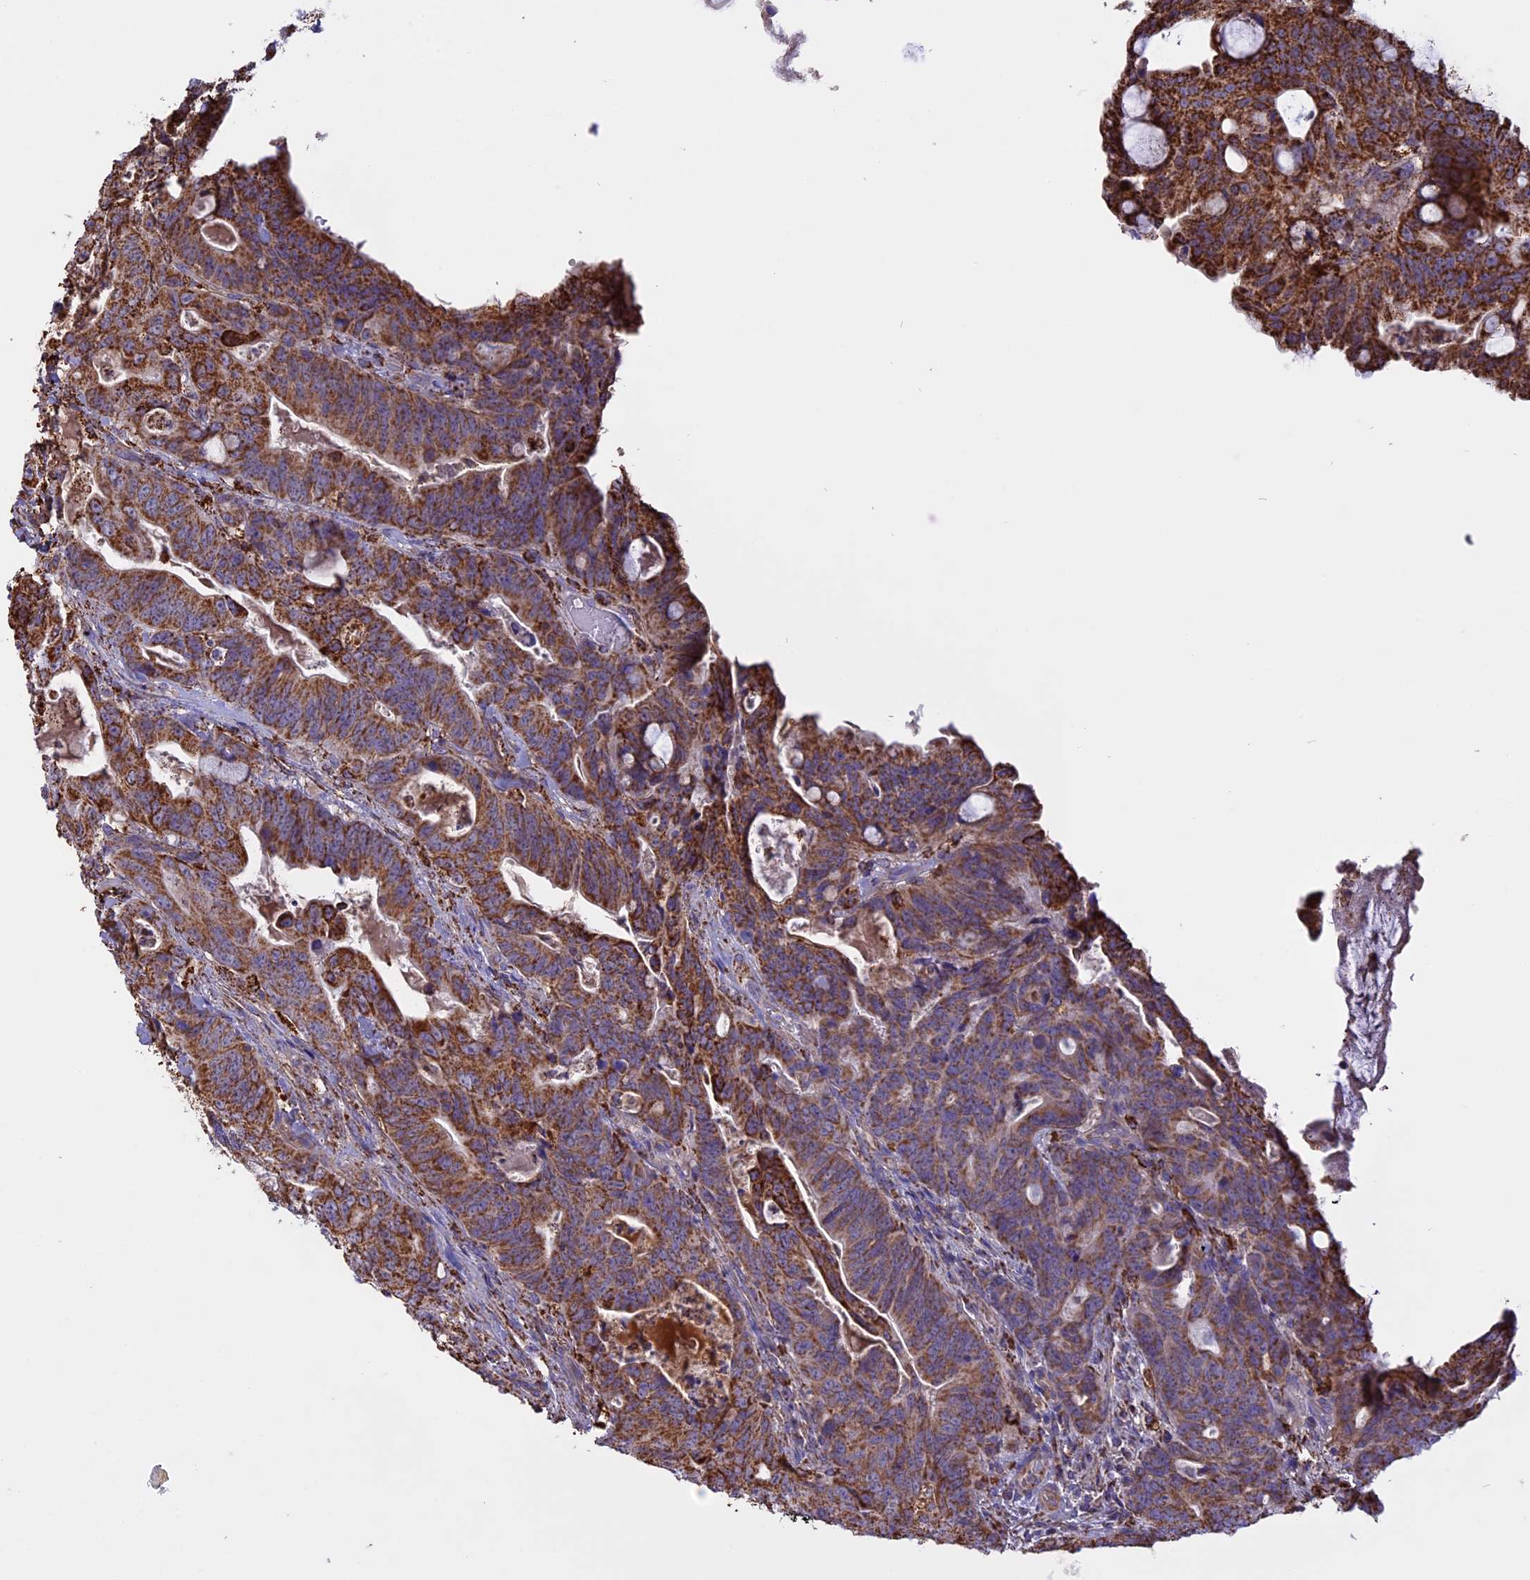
{"staining": {"intensity": "moderate", "quantity": ">75%", "location": "cytoplasmic/membranous"}, "tissue": "colorectal cancer", "cell_type": "Tumor cells", "image_type": "cancer", "snomed": [{"axis": "morphology", "description": "Adenocarcinoma, NOS"}, {"axis": "topography", "description": "Colon"}], "caption": "Brown immunohistochemical staining in human colorectal adenocarcinoma reveals moderate cytoplasmic/membranous staining in about >75% of tumor cells.", "gene": "KCNG1", "patient": {"sex": "female", "age": 82}}